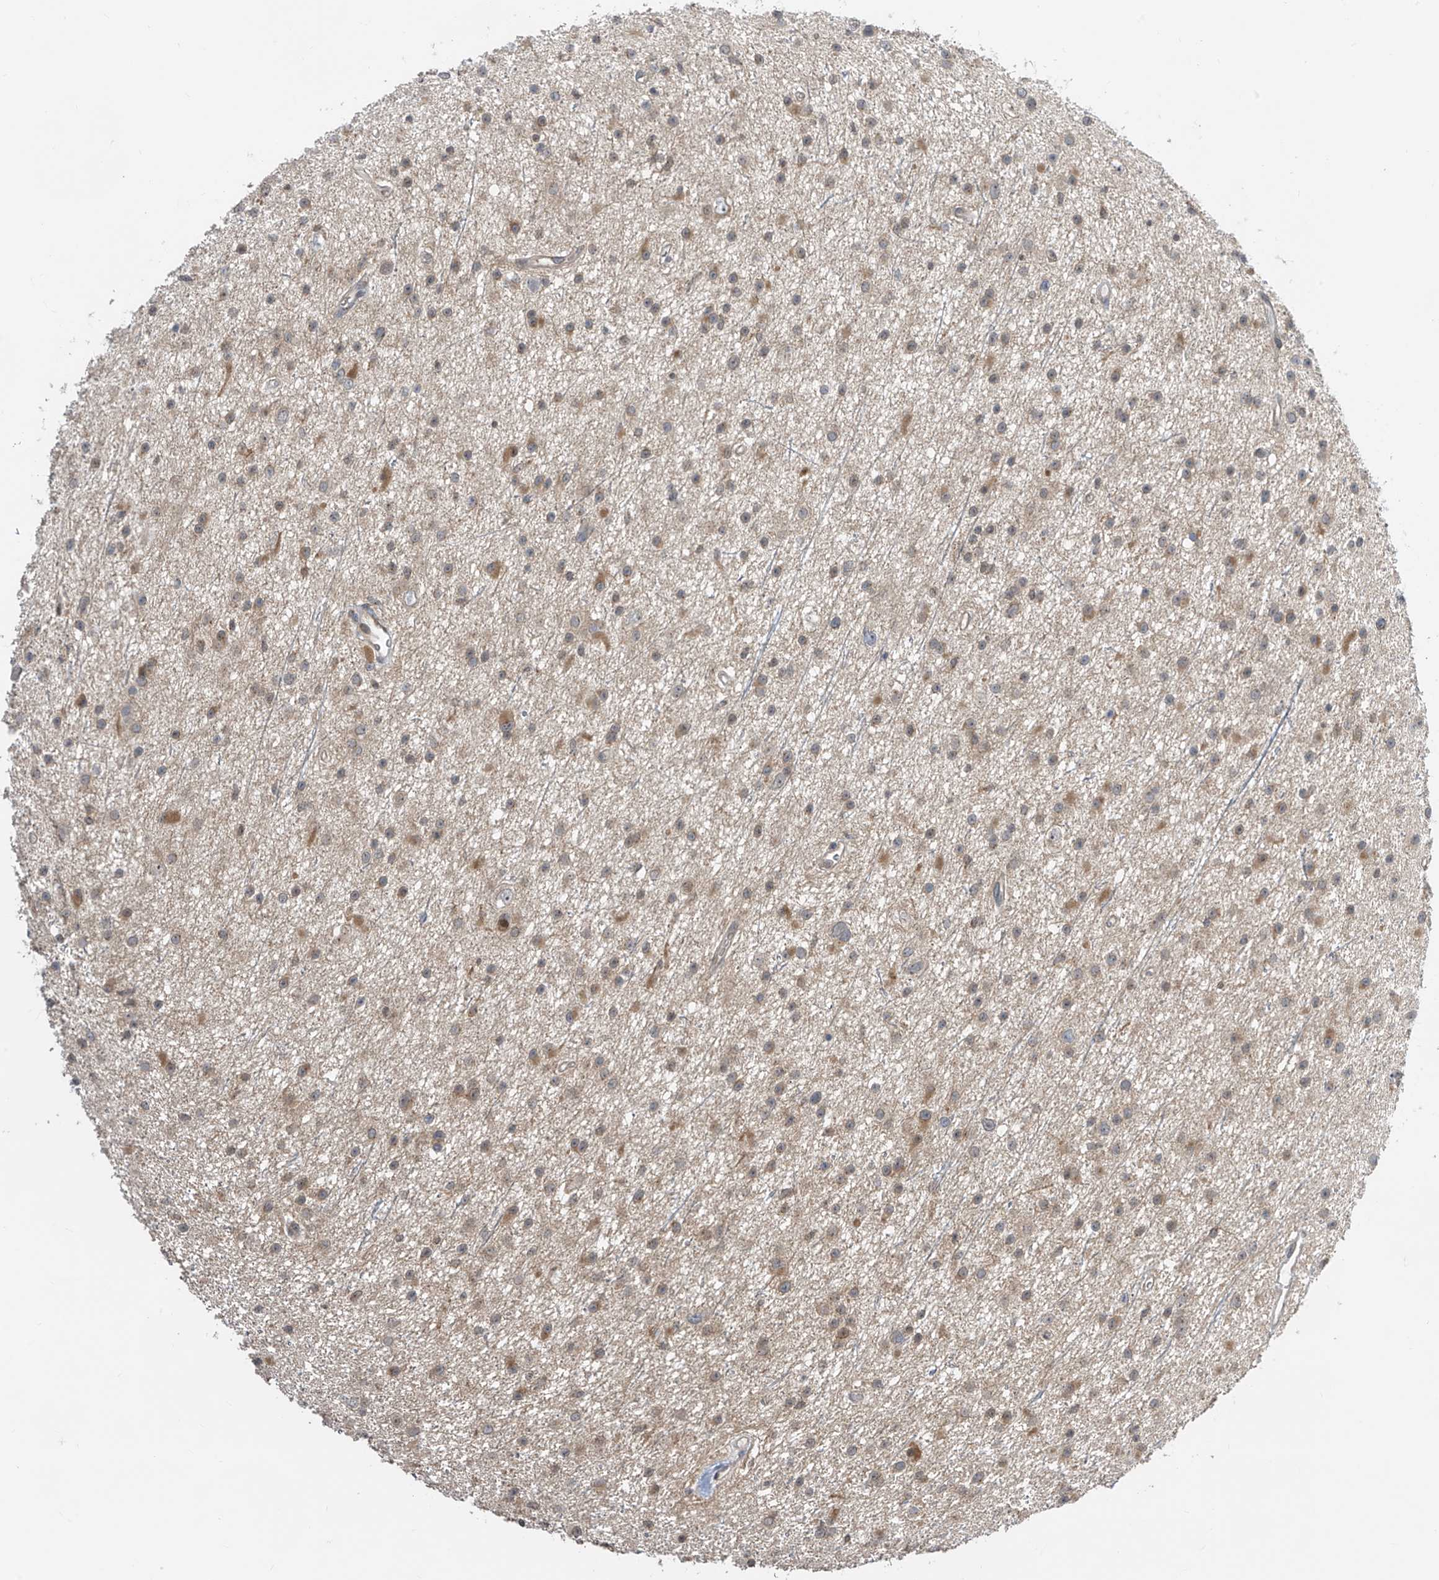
{"staining": {"intensity": "moderate", "quantity": "25%-75%", "location": "cytoplasmic/membranous"}, "tissue": "glioma", "cell_type": "Tumor cells", "image_type": "cancer", "snomed": [{"axis": "morphology", "description": "Glioma, malignant, Low grade"}, {"axis": "topography", "description": "Cerebral cortex"}], "caption": "Immunohistochemical staining of human glioma demonstrates moderate cytoplasmic/membranous protein expression in approximately 25%-75% of tumor cells.", "gene": "TTC38", "patient": {"sex": "female", "age": 39}}